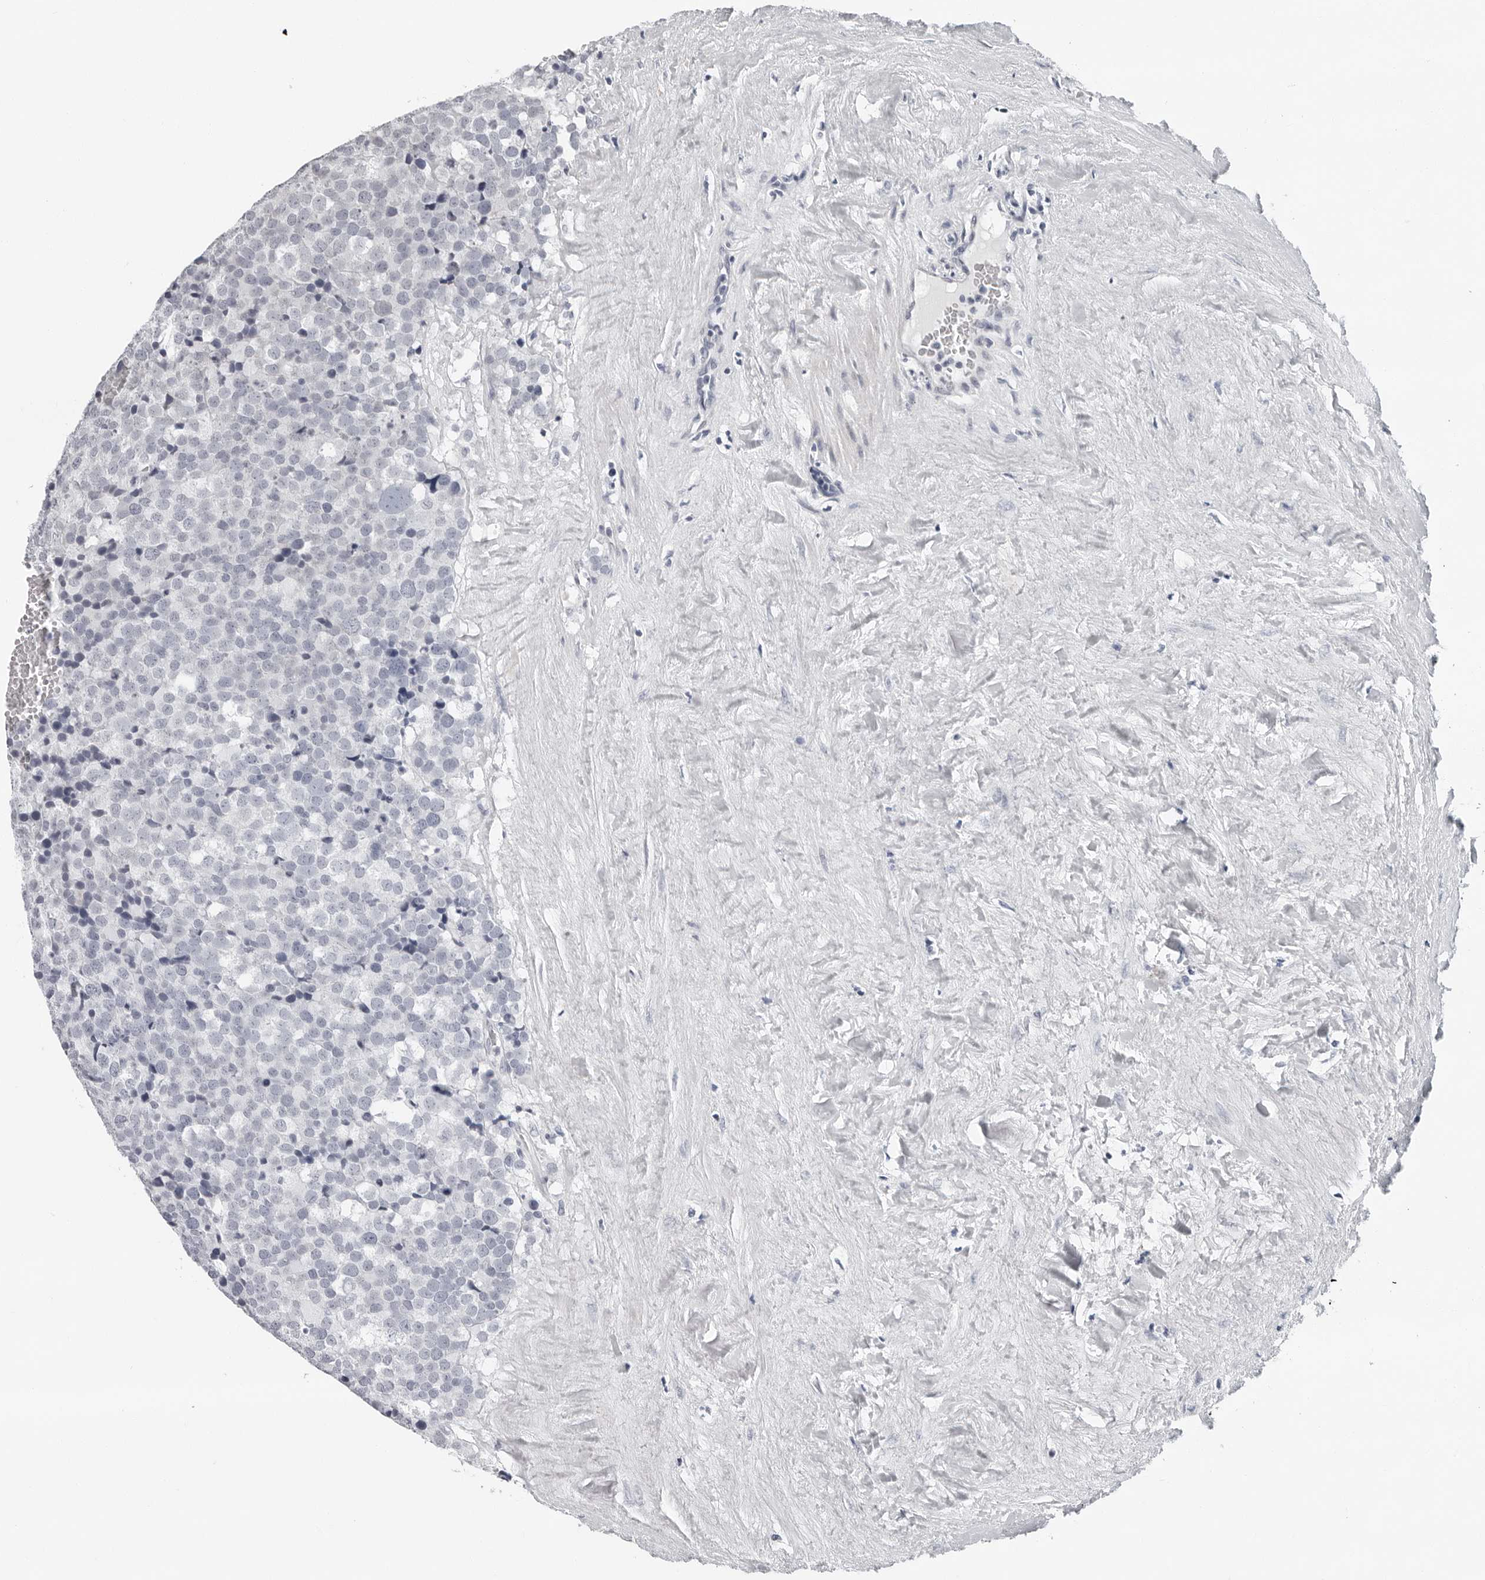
{"staining": {"intensity": "negative", "quantity": "none", "location": "none"}, "tissue": "testis cancer", "cell_type": "Tumor cells", "image_type": "cancer", "snomed": [{"axis": "morphology", "description": "Seminoma, NOS"}, {"axis": "topography", "description": "Testis"}], "caption": "This image is of testis cancer (seminoma) stained with immunohistochemistry to label a protein in brown with the nuclei are counter-stained blue. There is no positivity in tumor cells.", "gene": "CCDC28B", "patient": {"sex": "male", "age": 71}}